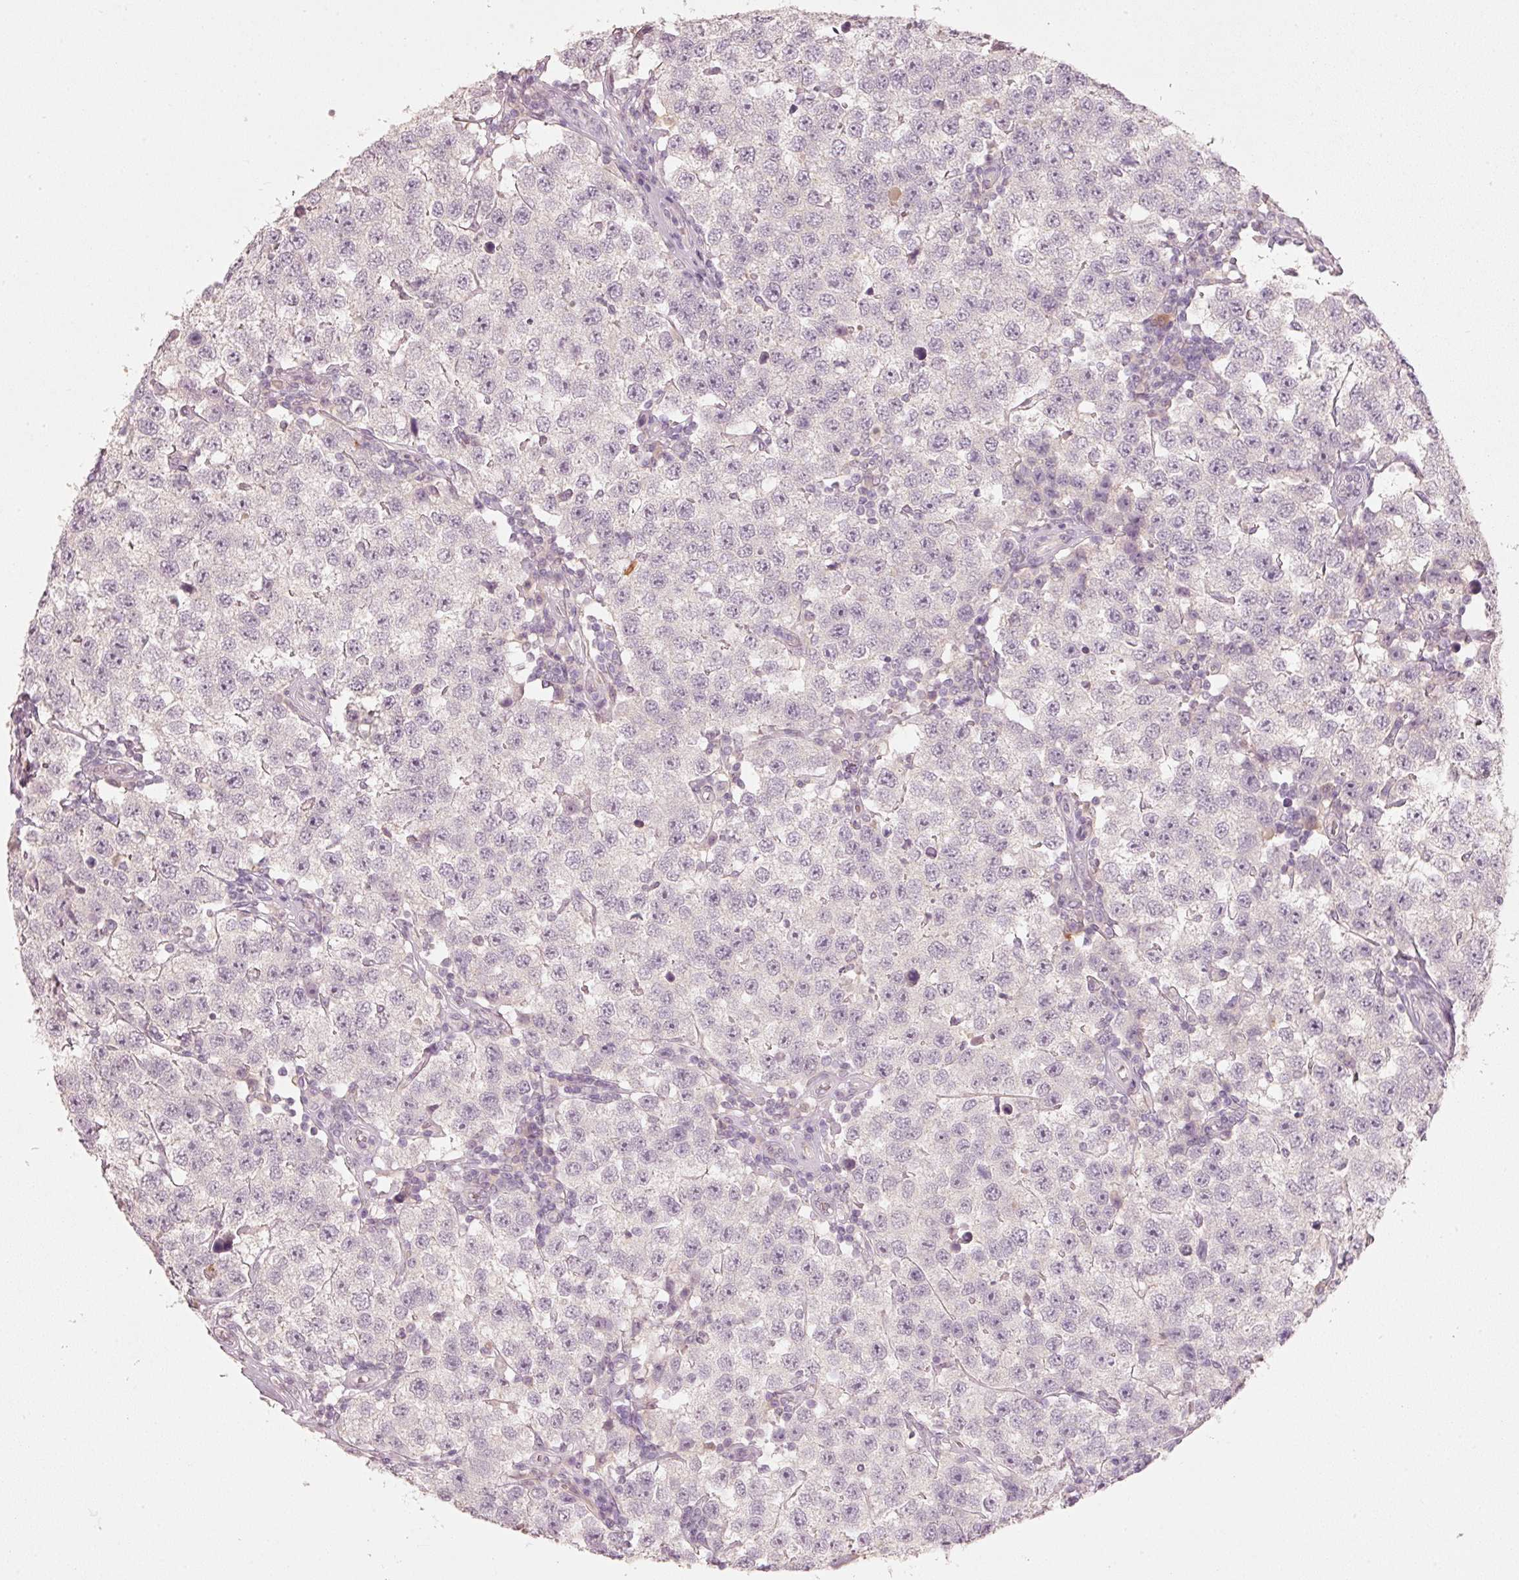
{"staining": {"intensity": "negative", "quantity": "none", "location": "none"}, "tissue": "testis cancer", "cell_type": "Tumor cells", "image_type": "cancer", "snomed": [{"axis": "morphology", "description": "Seminoma, NOS"}, {"axis": "topography", "description": "Testis"}], "caption": "Protein analysis of testis cancer exhibits no significant positivity in tumor cells.", "gene": "STEAP1", "patient": {"sex": "male", "age": 34}}